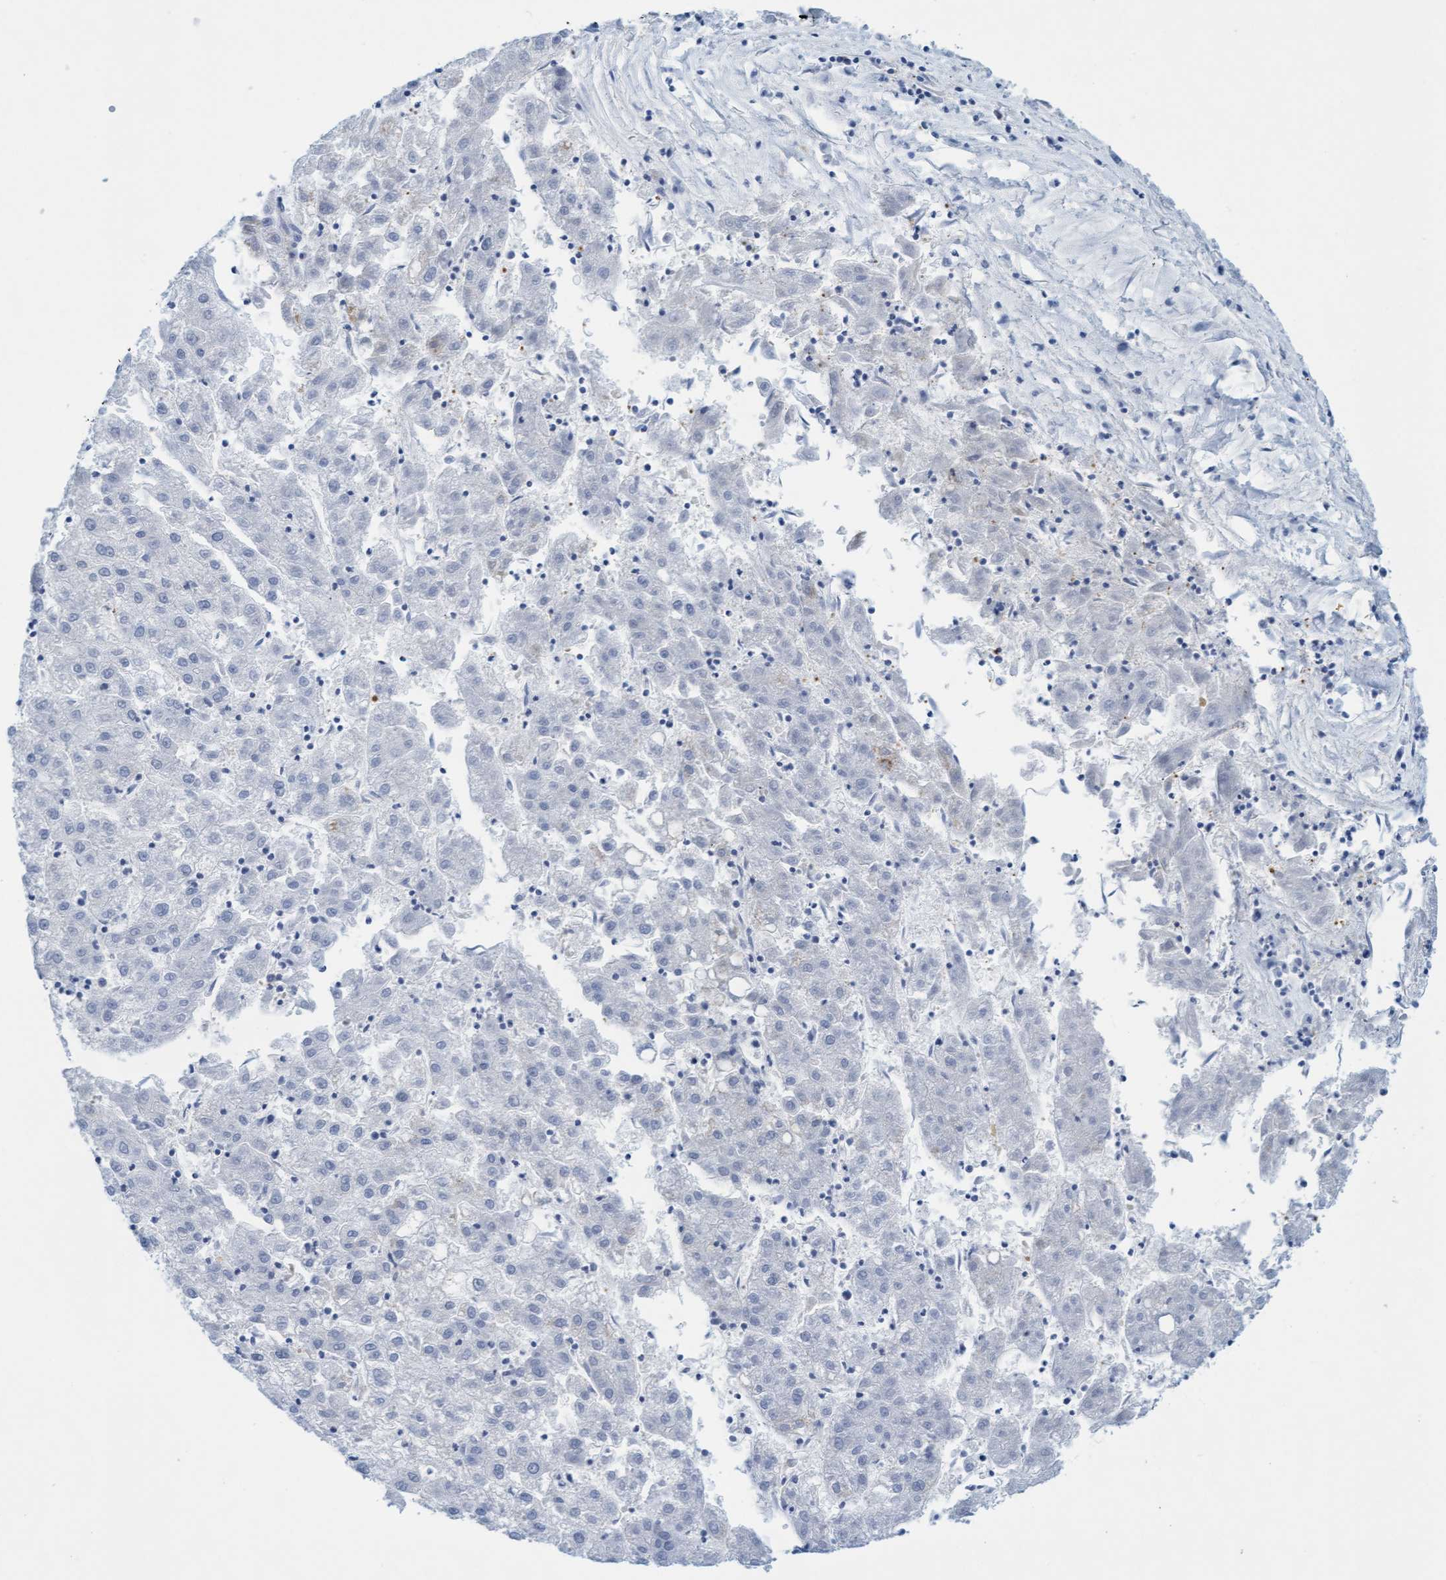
{"staining": {"intensity": "negative", "quantity": "none", "location": "none"}, "tissue": "liver cancer", "cell_type": "Tumor cells", "image_type": "cancer", "snomed": [{"axis": "morphology", "description": "Carcinoma, Hepatocellular, NOS"}, {"axis": "topography", "description": "Liver"}], "caption": "Tumor cells are negative for protein expression in human liver cancer.", "gene": "FNBP1", "patient": {"sex": "male", "age": 72}}